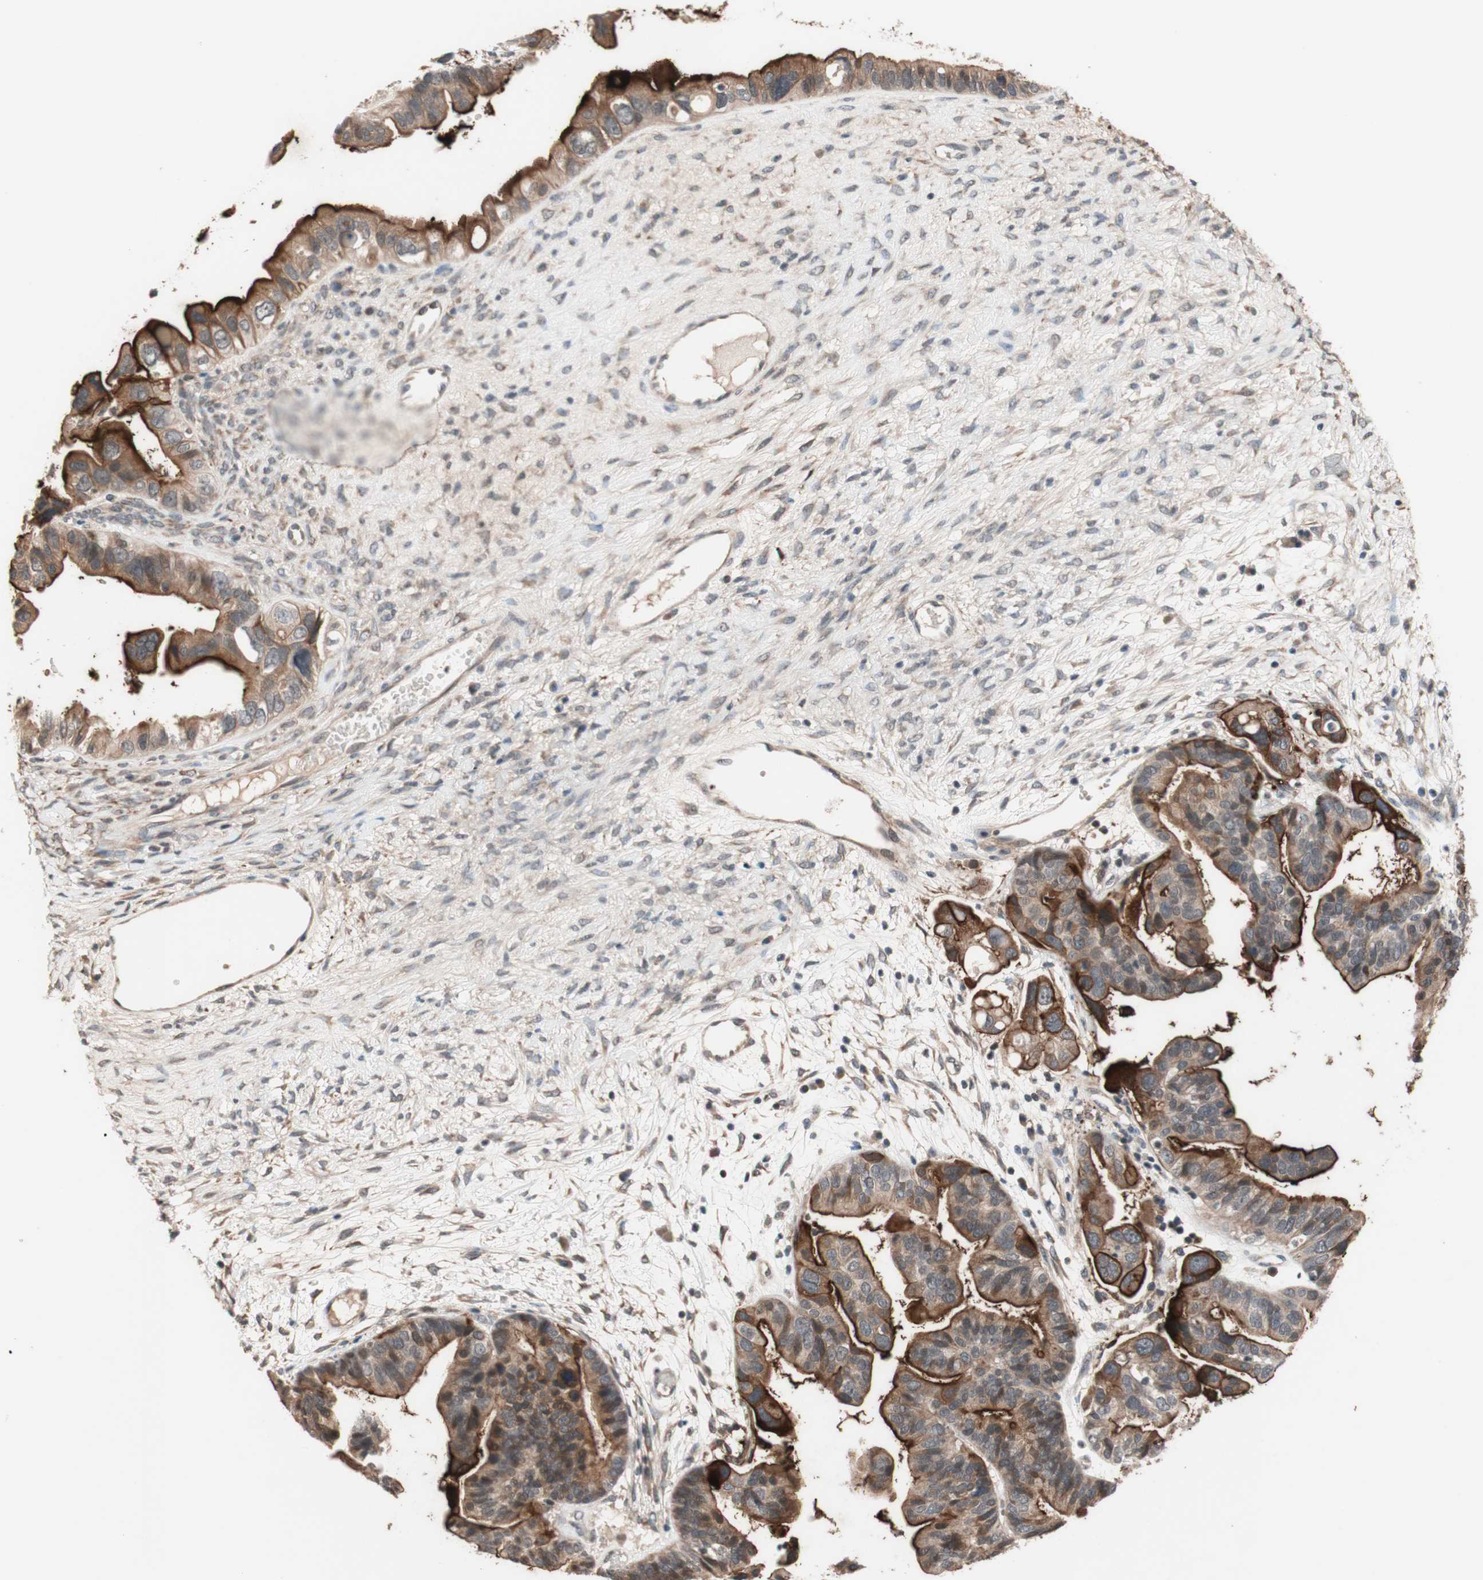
{"staining": {"intensity": "strong", "quantity": ">75%", "location": "cytoplasmic/membranous"}, "tissue": "ovarian cancer", "cell_type": "Tumor cells", "image_type": "cancer", "snomed": [{"axis": "morphology", "description": "Cystadenocarcinoma, serous, NOS"}, {"axis": "topography", "description": "Ovary"}], "caption": "Human serous cystadenocarcinoma (ovarian) stained with a protein marker shows strong staining in tumor cells.", "gene": "CD55", "patient": {"sex": "female", "age": 56}}